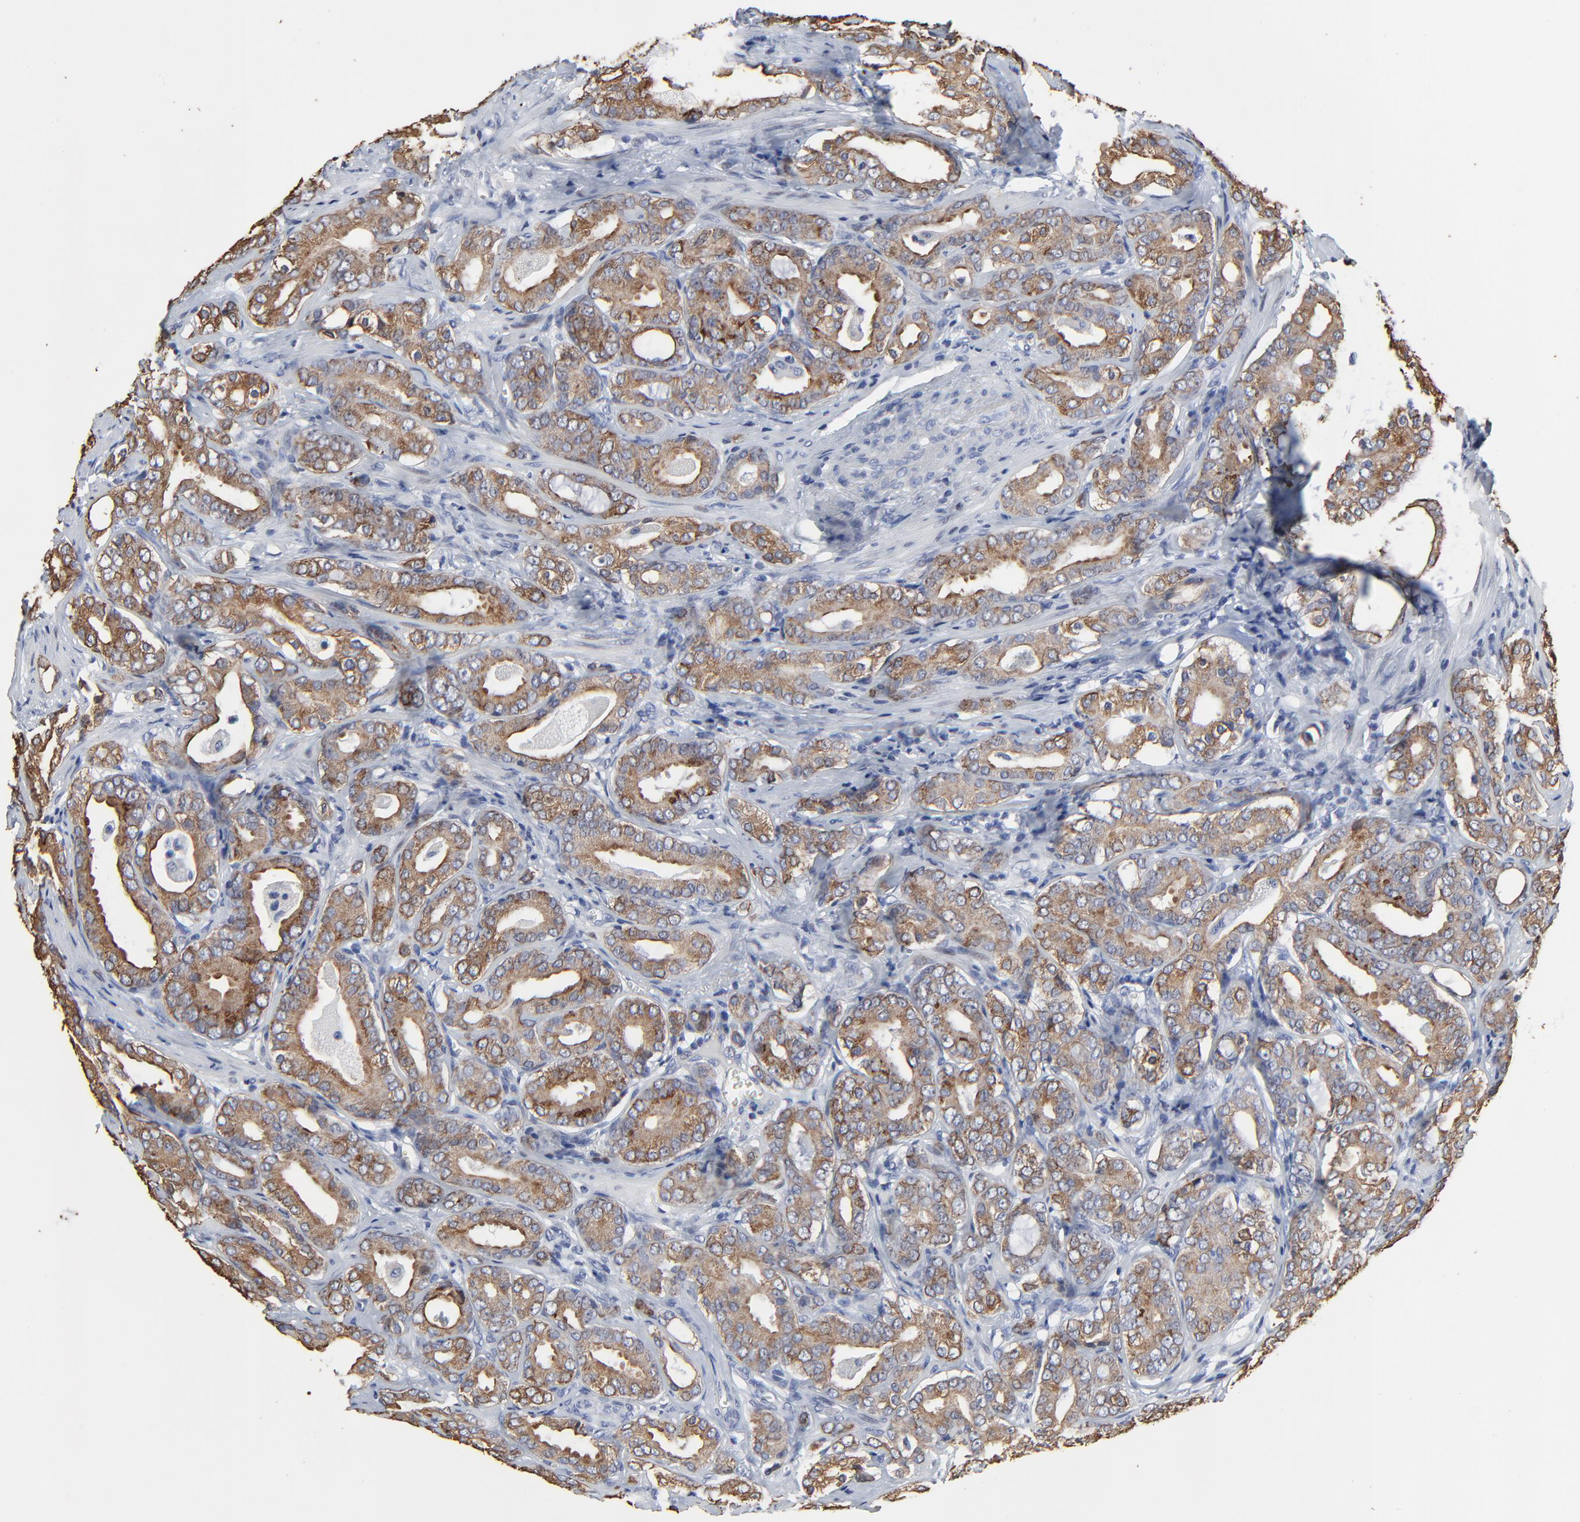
{"staining": {"intensity": "moderate", "quantity": ">75%", "location": "cytoplasmic/membranous"}, "tissue": "prostate cancer", "cell_type": "Tumor cells", "image_type": "cancer", "snomed": [{"axis": "morphology", "description": "Adenocarcinoma, Low grade"}, {"axis": "topography", "description": "Prostate"}], "caption": "Moderate cytoplasmic/membranous positivity for a protein is identified in about >75% of tumor cells of adenocarcinoma (low-grade) (prostate) using immunohistochemistry.", "gene": "LNX1", "patient": {"sex": "male", "age": 59}}